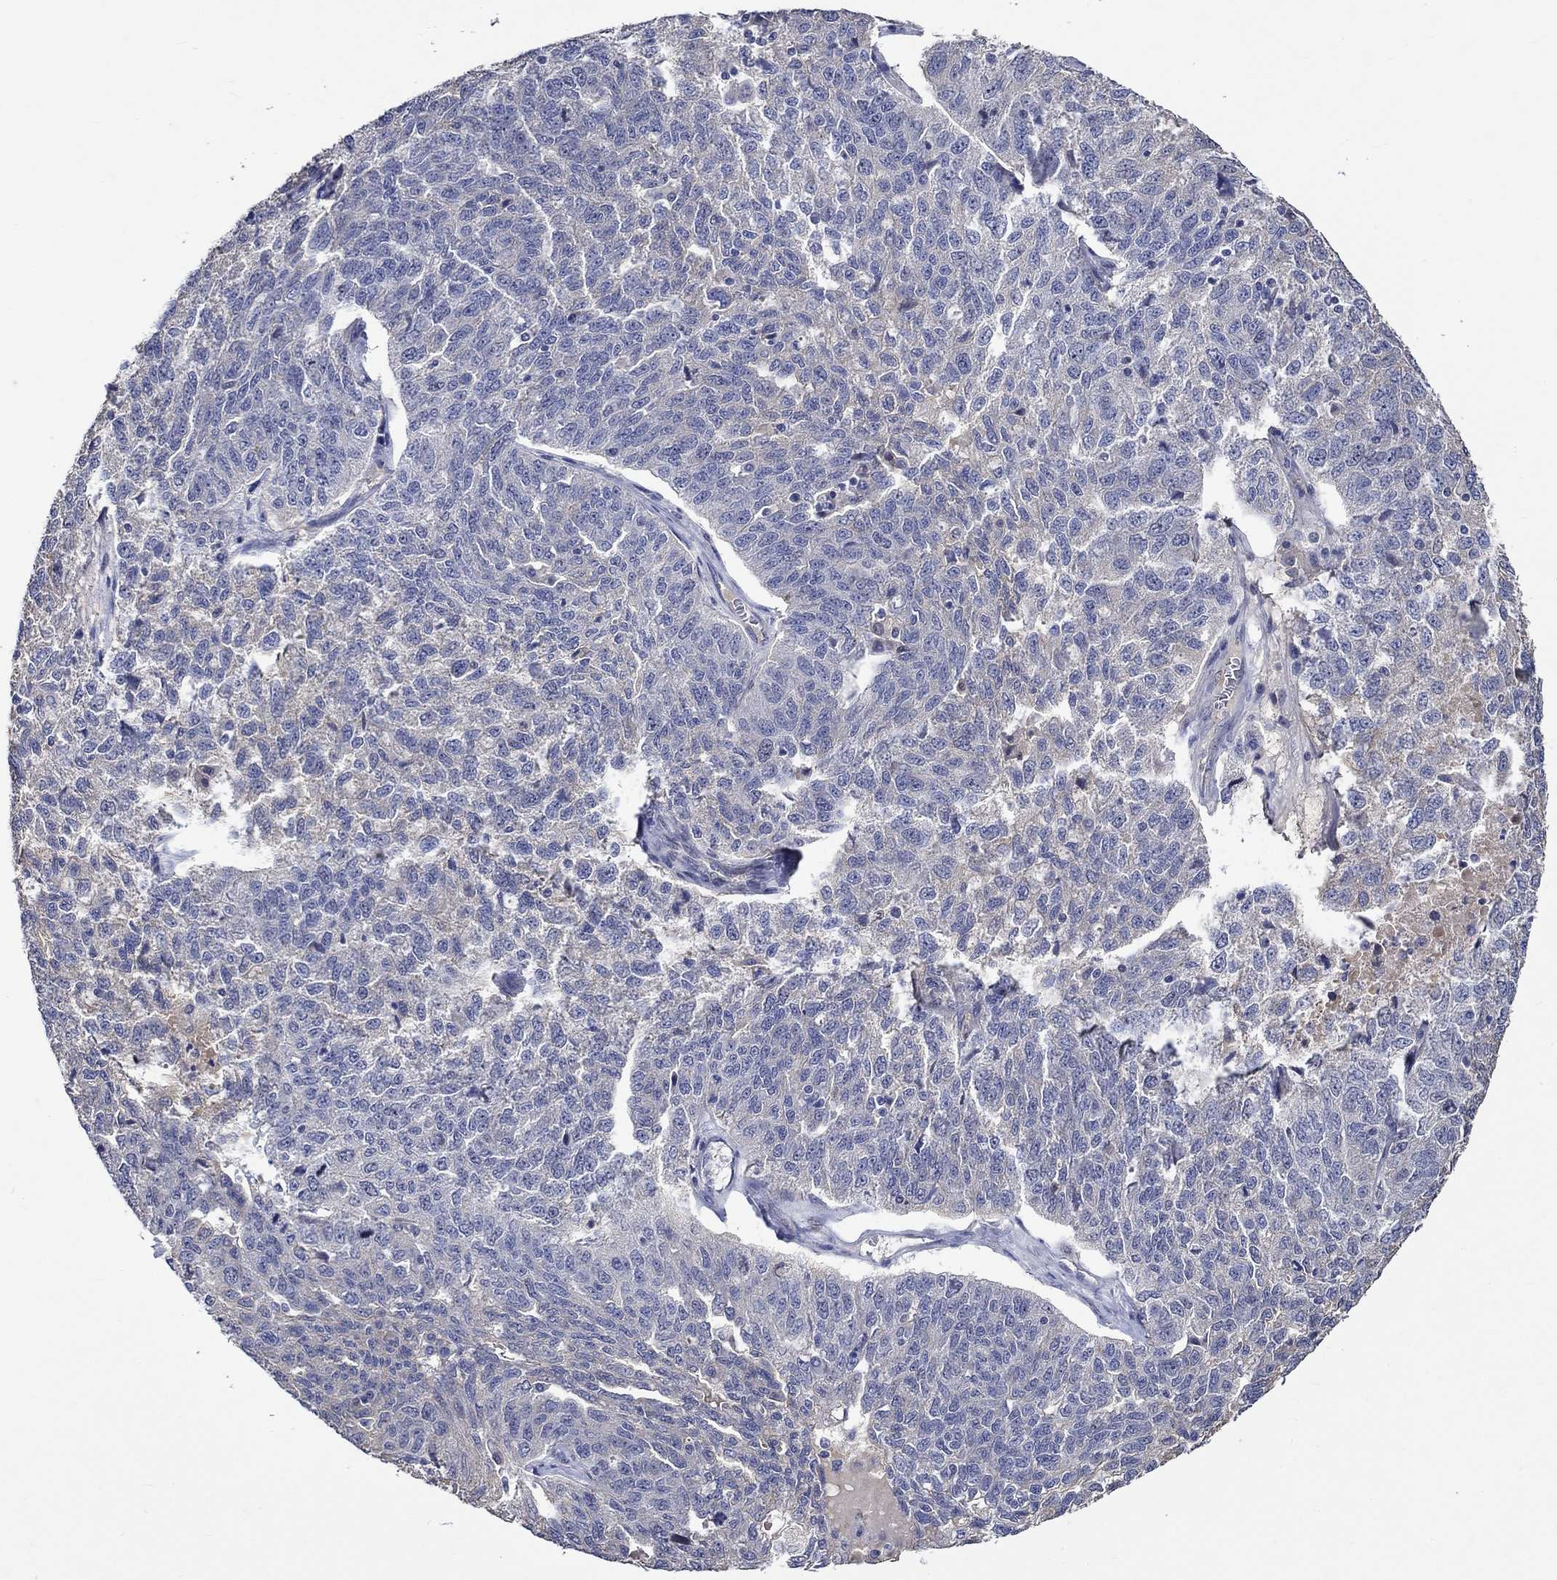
{"staining": {"intensity": "negative", "quantity": "none", "location": "none"}, "tissue": "ovarian cancer", "cell_type": "Tumor cells", "image_type": "cancer", "snomed": [{"axis": "morphology", "description": "Cystadenocarcinoma, serous, NOS"}, {"axis": "topography", "description": "Ovary"}], "caption": "The micrograph demonstrates no staining of tumor cells in ovarian cancer (serous cystadenocarcinoma).", "gene": "DDX3Y", "patient": {"sex": "female", "age": 71}}